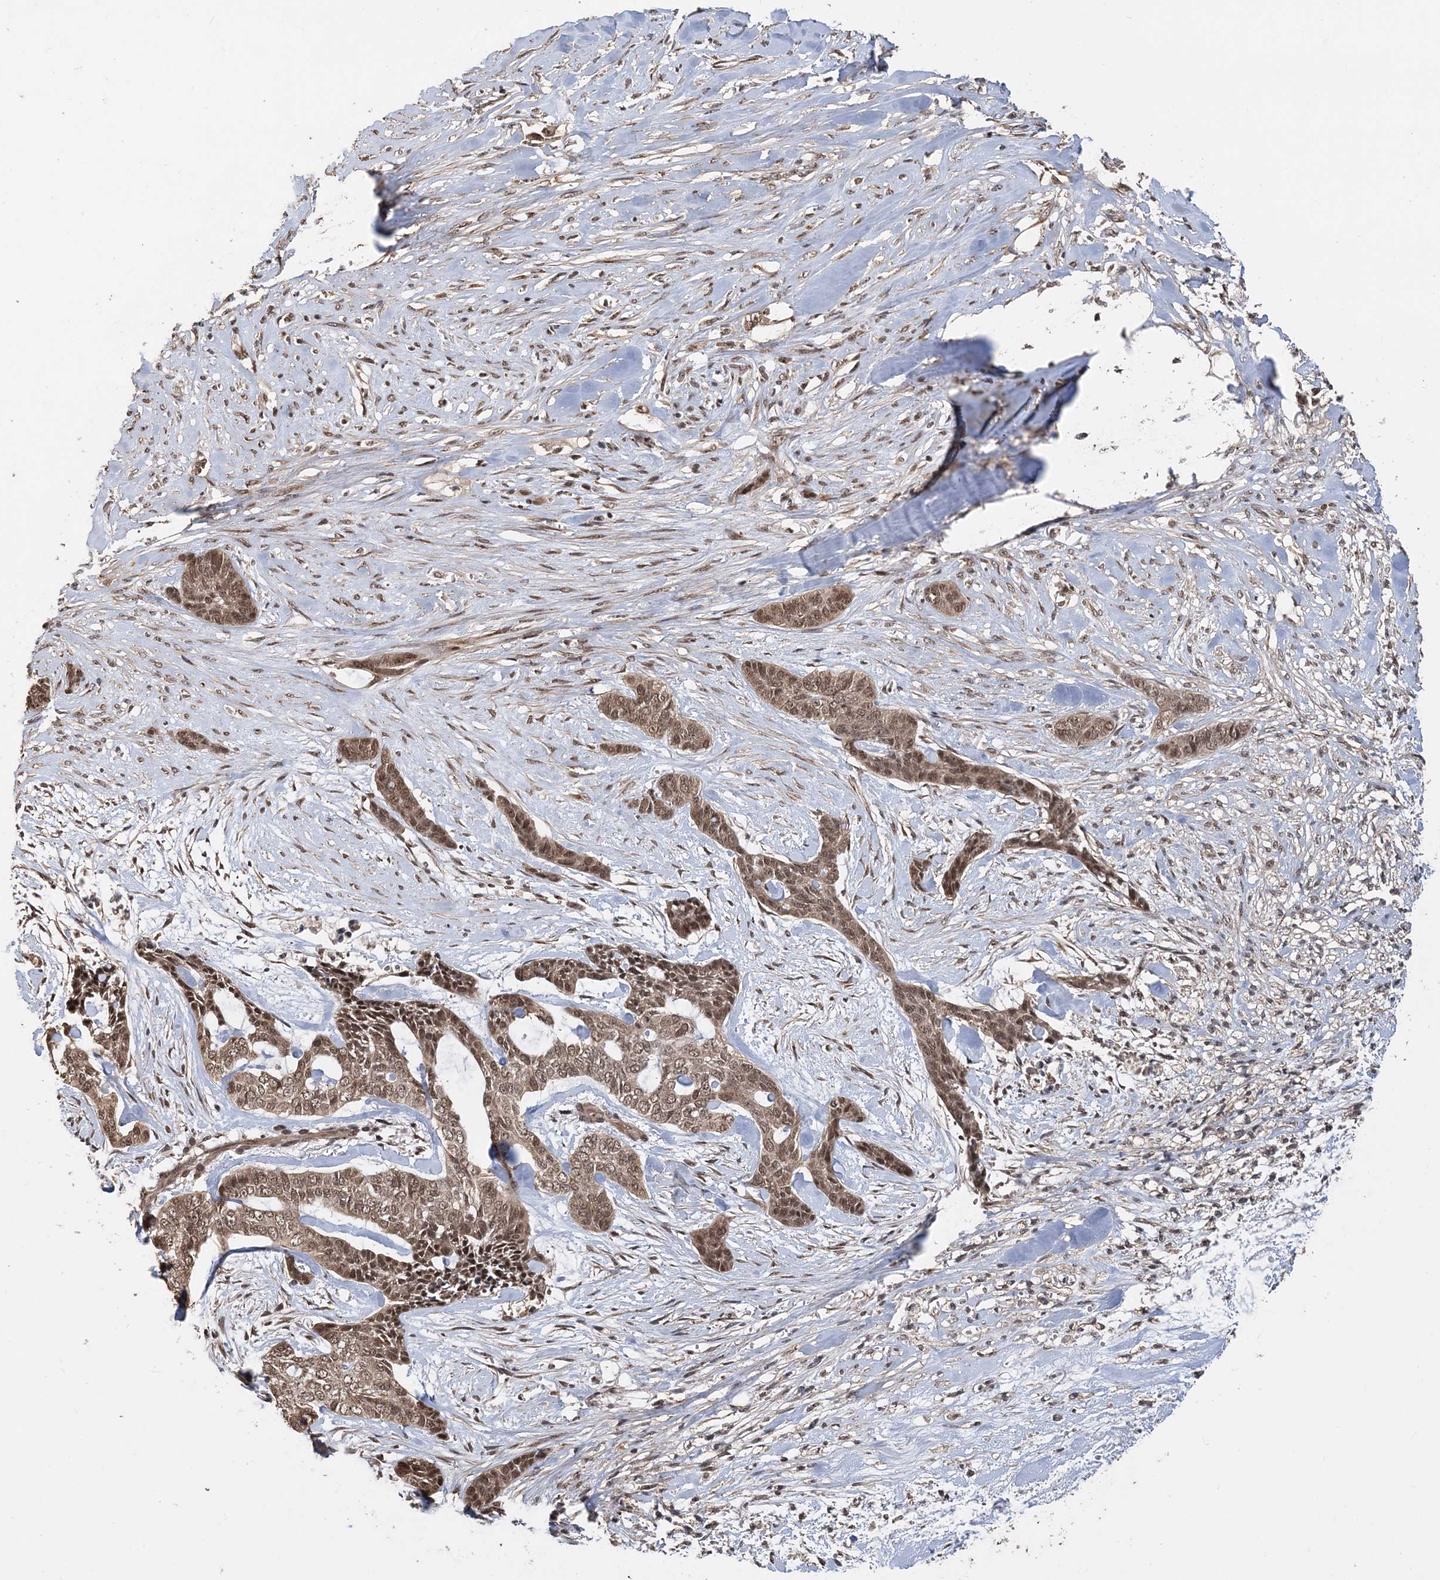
{"staining": {"intensity": "moderate", "quantity": ">75%", "location": "cytoplasmic/membranous,nuclear"}, "tissue": "skin cancer", "cell_type": "Tumor cells", "image_type": "cancer", "snomed": [{"axis": "morphology", "description": "Basal cell carcinoma"}, {"axis": "topography", "description": "Skin"}], "caption": "Moderate cytoplasmic/membranous and nuclear staining is seen in about >75% of tumor cells in basal cell carcinoma (skin). Nuclei are stained in blue.", "gene": "TSHZ2", "patient": {"sex": "female", "age": 64}}